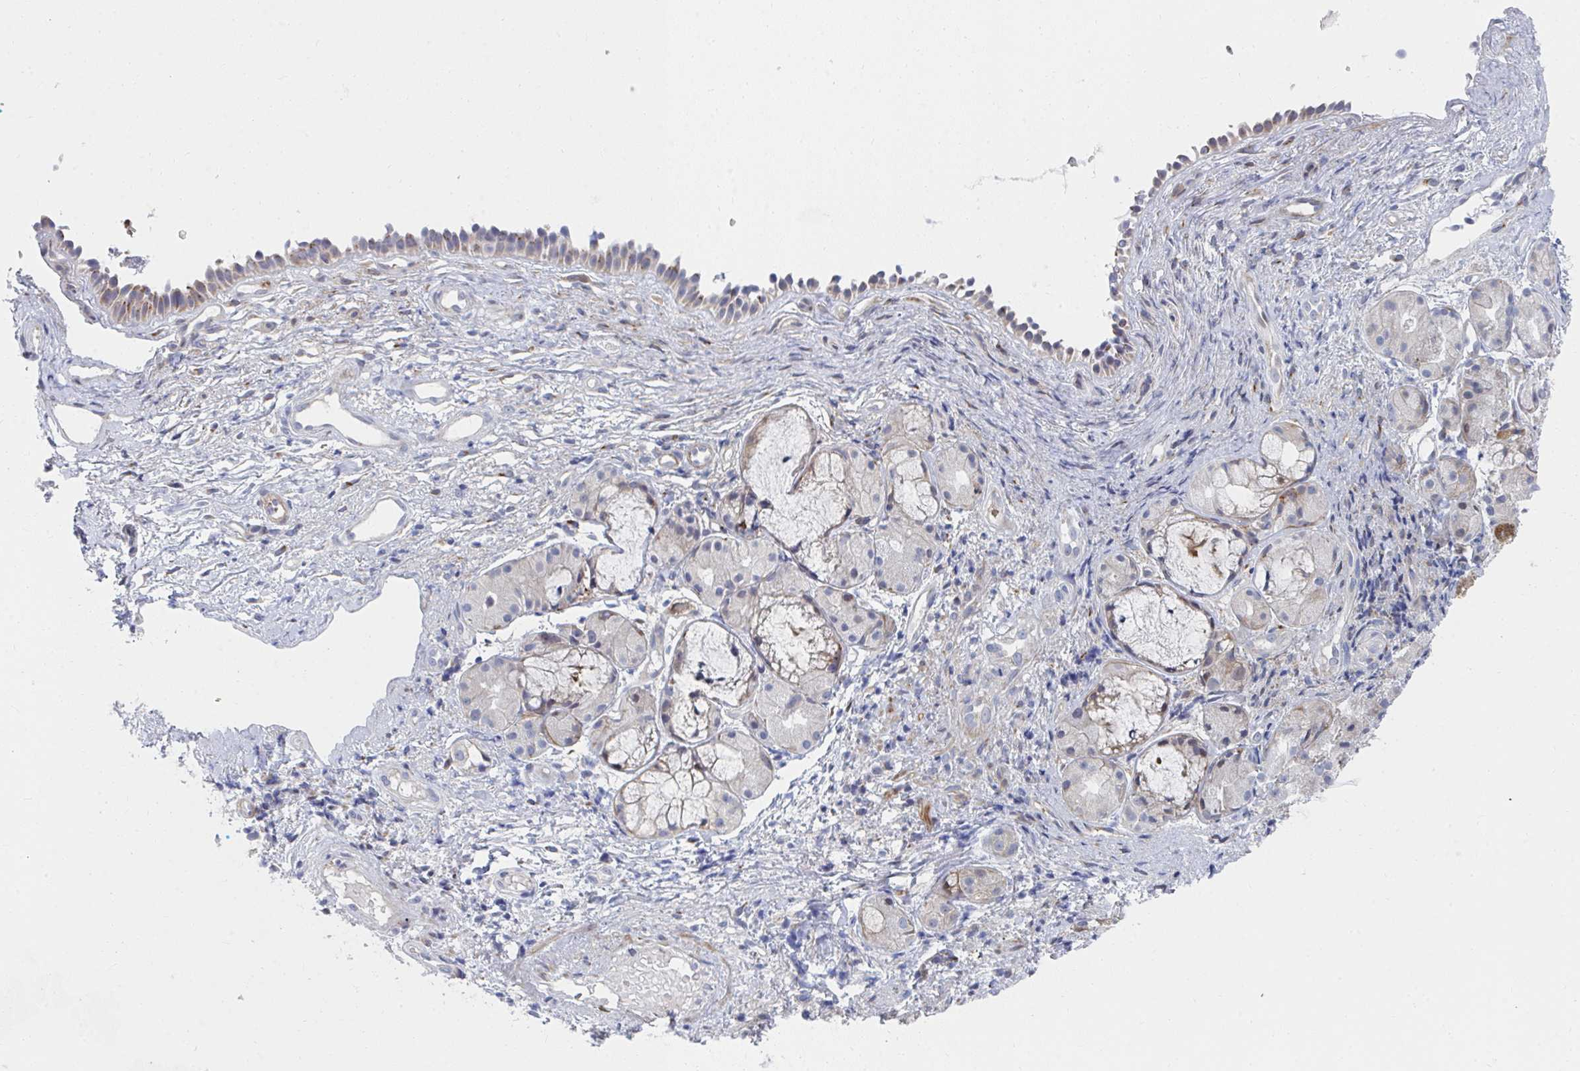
{"staining": {"intensity": "moderate", "quantity": "25%-75%", "location": "cytoplasmic/membranous"}, "tissue": "nasopharynx", "cell_type": "Respiratory epithelial cells", "image_type": "normal", "snomed": [{"axis": "morphology", "description": "Normal tissue, NOS"}, {"axis": "morphology", "description": "Inflammation, NOS"}, {"axis": "topography", "description": "Nasopharynx"}], "caption": "The micrograph demonstrates immunohistochemical staining of normal nasopharynx. There is moderate cytoplasmic/membranous expression is present in approximately 25%-75% of respiratory epithelial cells.", "gene": "PSMG1", "patient": {"sex": "male", "age": 54}}